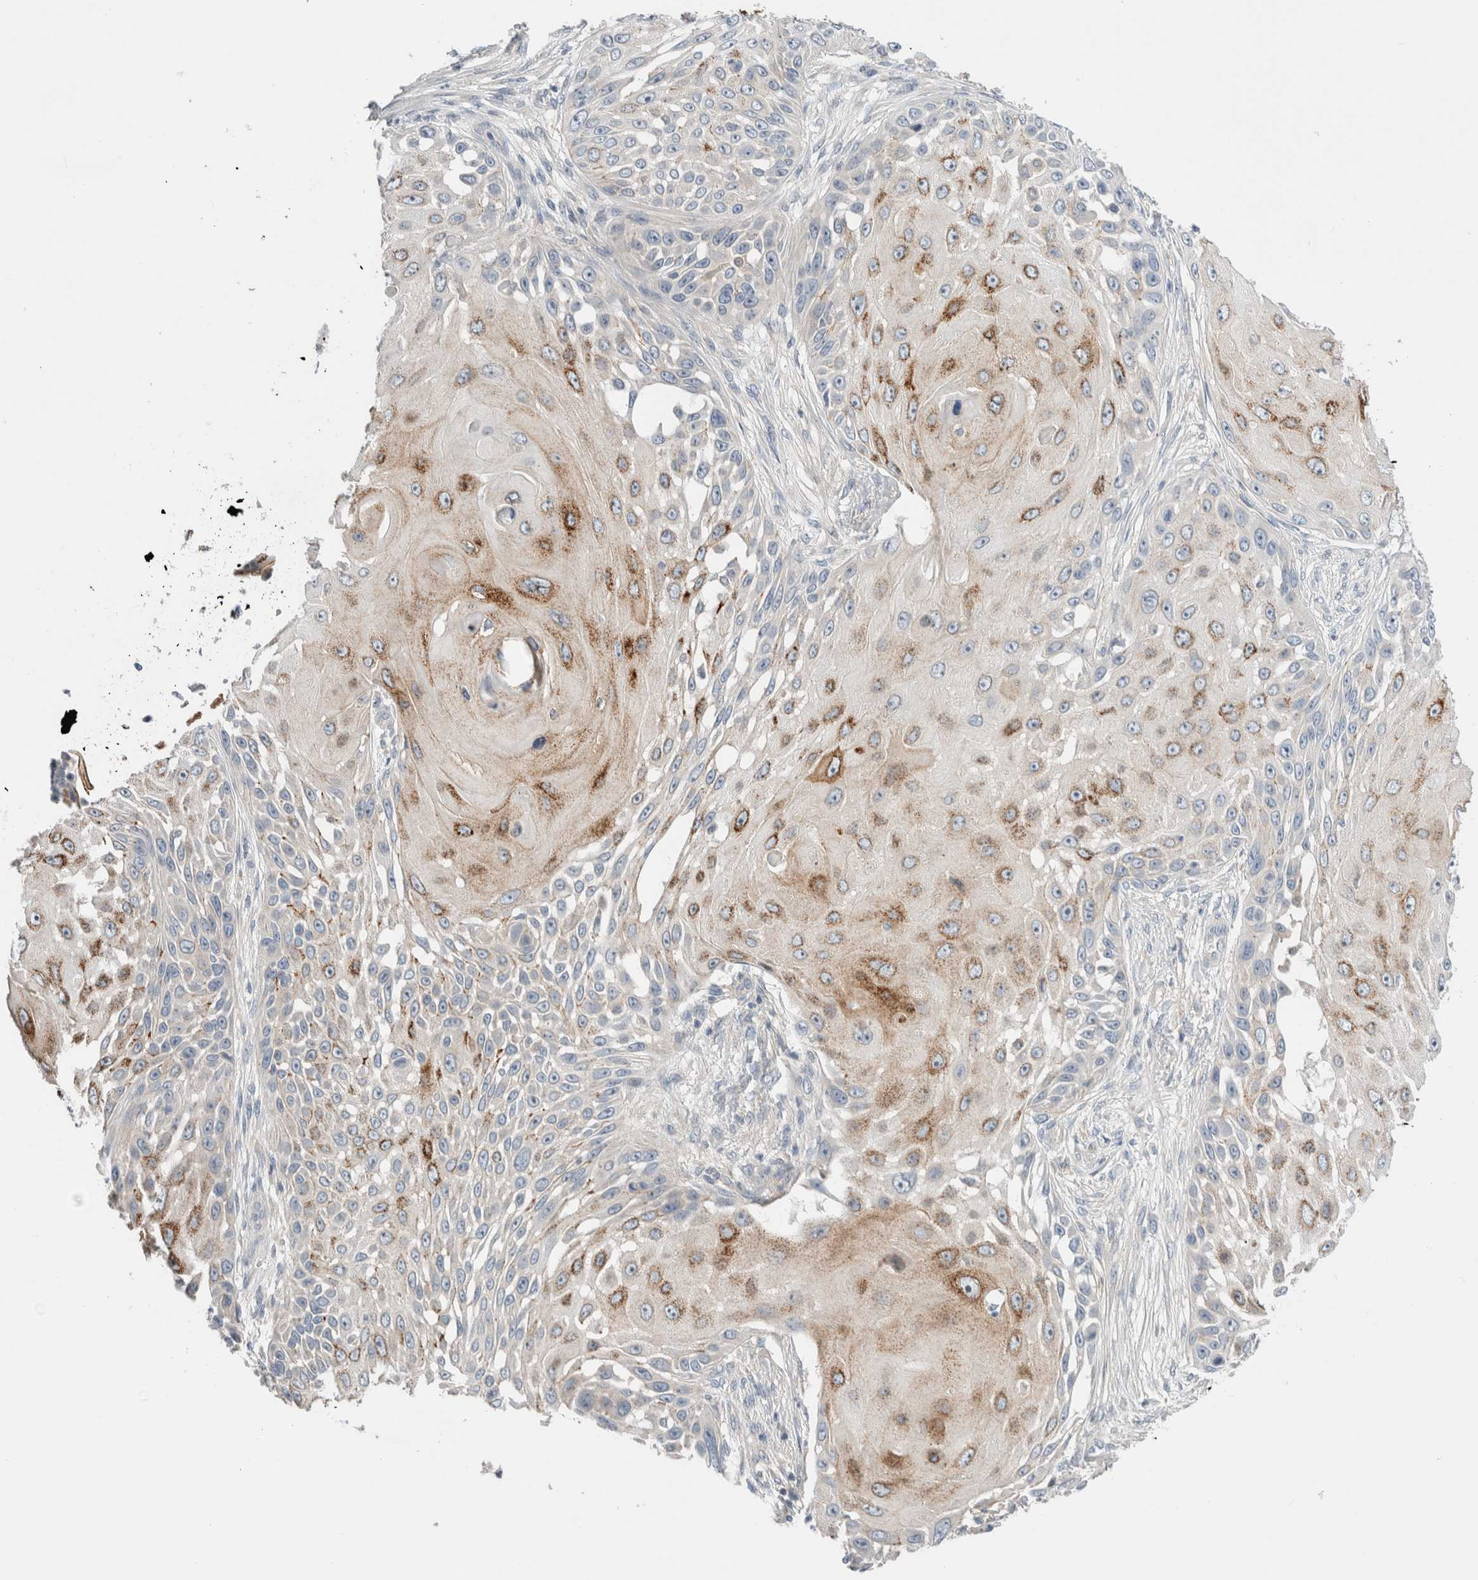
{"staining": {"intensity": "moderate", "quantity": "<25%", "location": "cytoplasmic/membranous"}, "tissue": "skin cancer", "cell_type": "Tumor cells", "image_type": "cancer", "snomed": [{"axis": "morphology", "description": "Squamous cell carcinoma, NOS"}, {"axis": "topography", "description": "Skin"}], "caption": "Tumor cells reveal low levels of moderate cytoplasmic/membranous staining in about <25% of cells in human squamous cell carcinoma (skin).", "gene": "SDR16C5", "patient": {"sex": "female", "age": 44}}